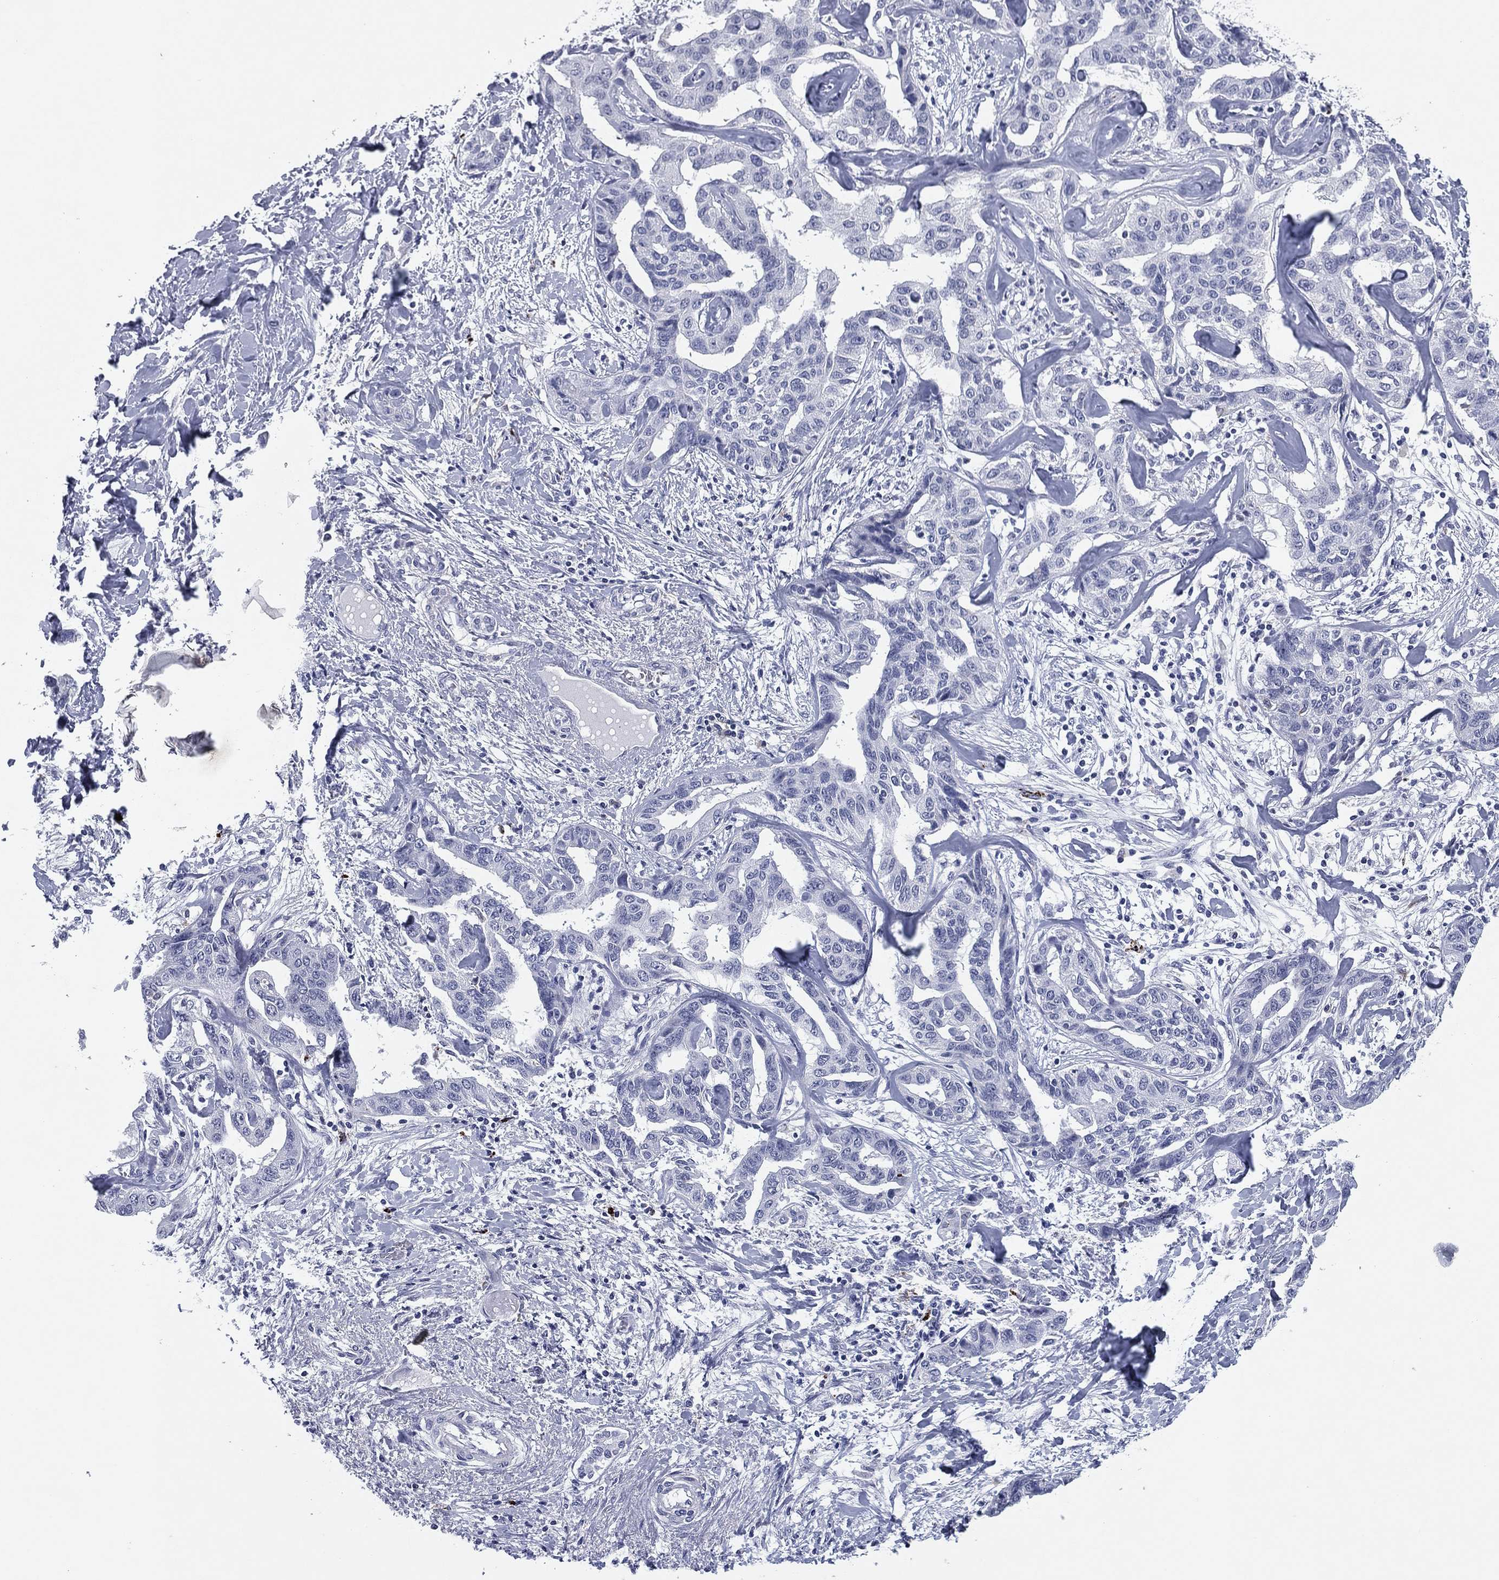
{"staining": {"intensity": "negative", "quantity": "none", "location": "none"}, "tissue": "liver cancer", "cell_type": "Tumor cells", "image_type": "cancer", "snomed": [{"axis": "morphology", "description": "Cholangiocarcinoma"}, {"axis": "topography", "description": "Liver"}], "caption": "Immunohistochemical staining of human liver cancer (cholangiocarcinoma) reveals no significant expression in tumor cells.", "gene": "HLA-DOA", "patient": {"sex": "male", "age": 59}}